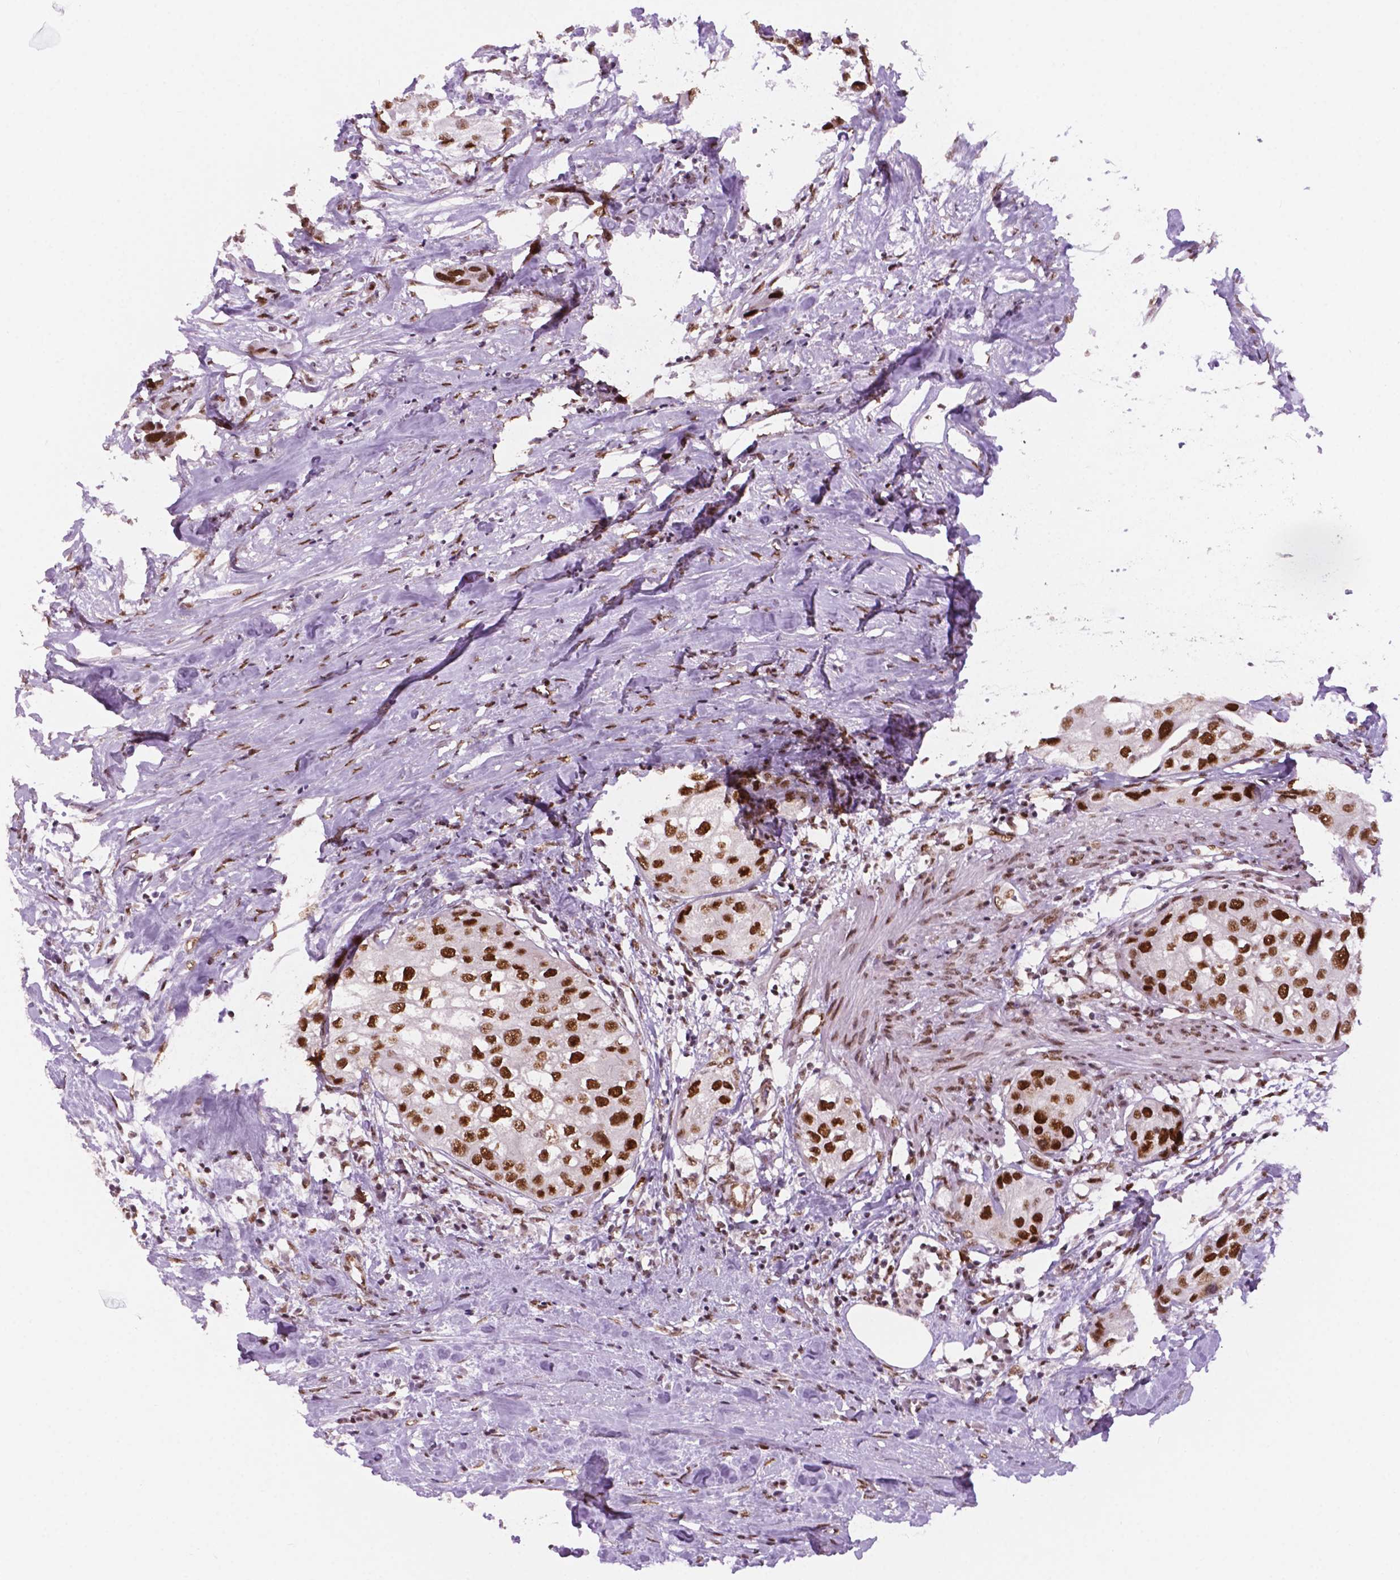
{"staining": {"intensity": "moderate", "quantity": "<25%", "location": "nuclear"}, "tissue": "urothelial cancer", "cell_type": "Tumor cells", "image_type": "cancer", "snomed": [{"axis": "morphology", "description": "Urothelial carcinoma, High grade"}, {"axis": "topography", "description": "Urinary bladder"}], "caption": "Urothelial carcinoma (high-grade) stained with a brown dye shows moderate nuclear positive expression in approximately <25% of tumor cells.", "gene": "MLH1", "patient": {"sex": "male", "age": 64}}